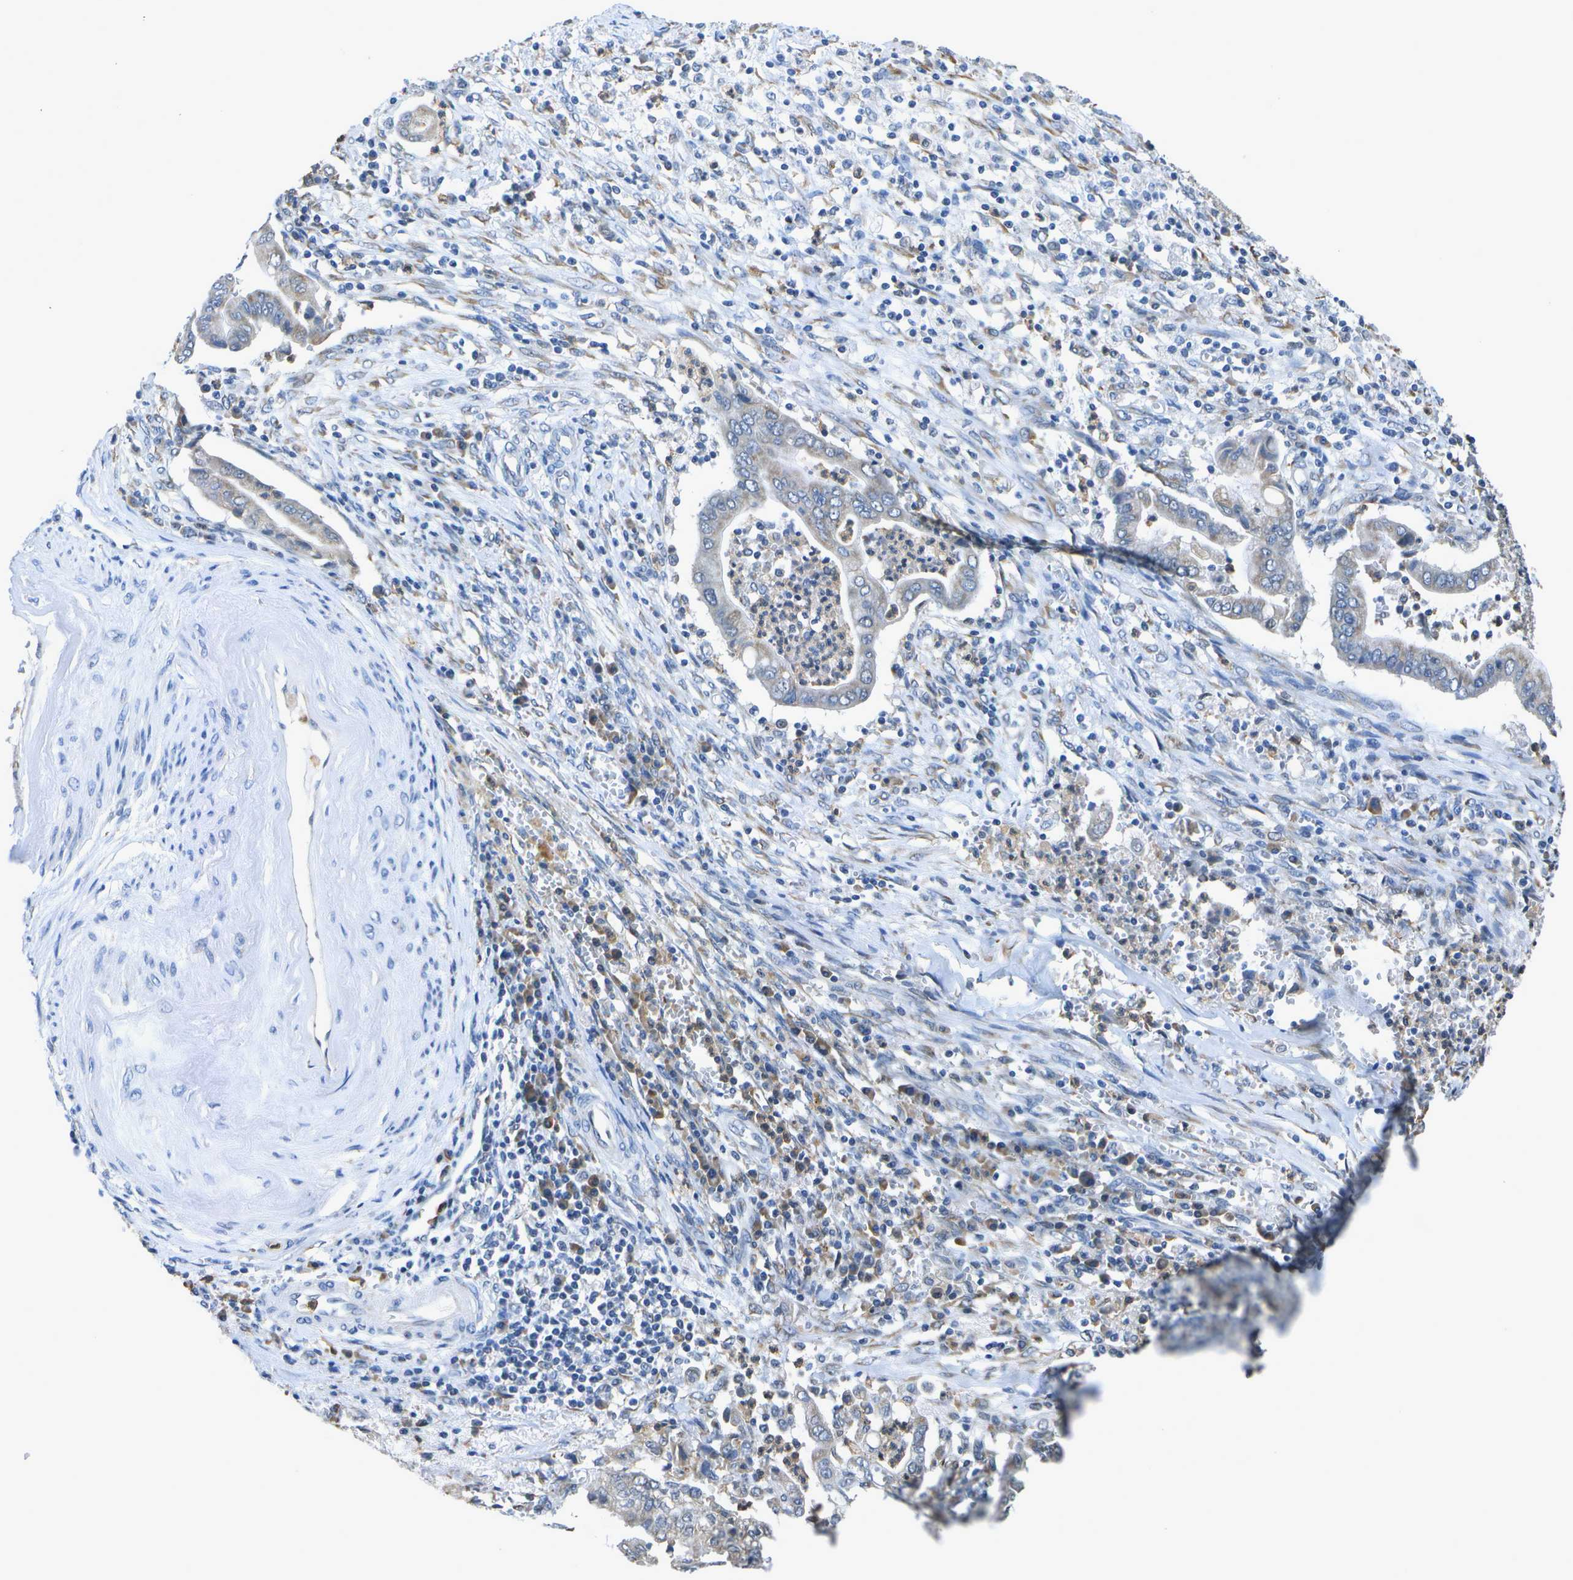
{"staining": {"intensity": "negative", "quantity": "none", "location": "none"}, "tissue": "cervical cancer", "cell_type": "Tumor cells", "image_type": "cancer", "snomed": [{"axis": "morphology", "description": "Adenocarcinoma, NOS"}, {"axis": "topography", "description": "Cervix"}], "caption": "The histopathology image demonstrates no staining of tumor cells in cervical cancer.", "gene": "DSE", "patient": {"sex": "female", "age": 44}}